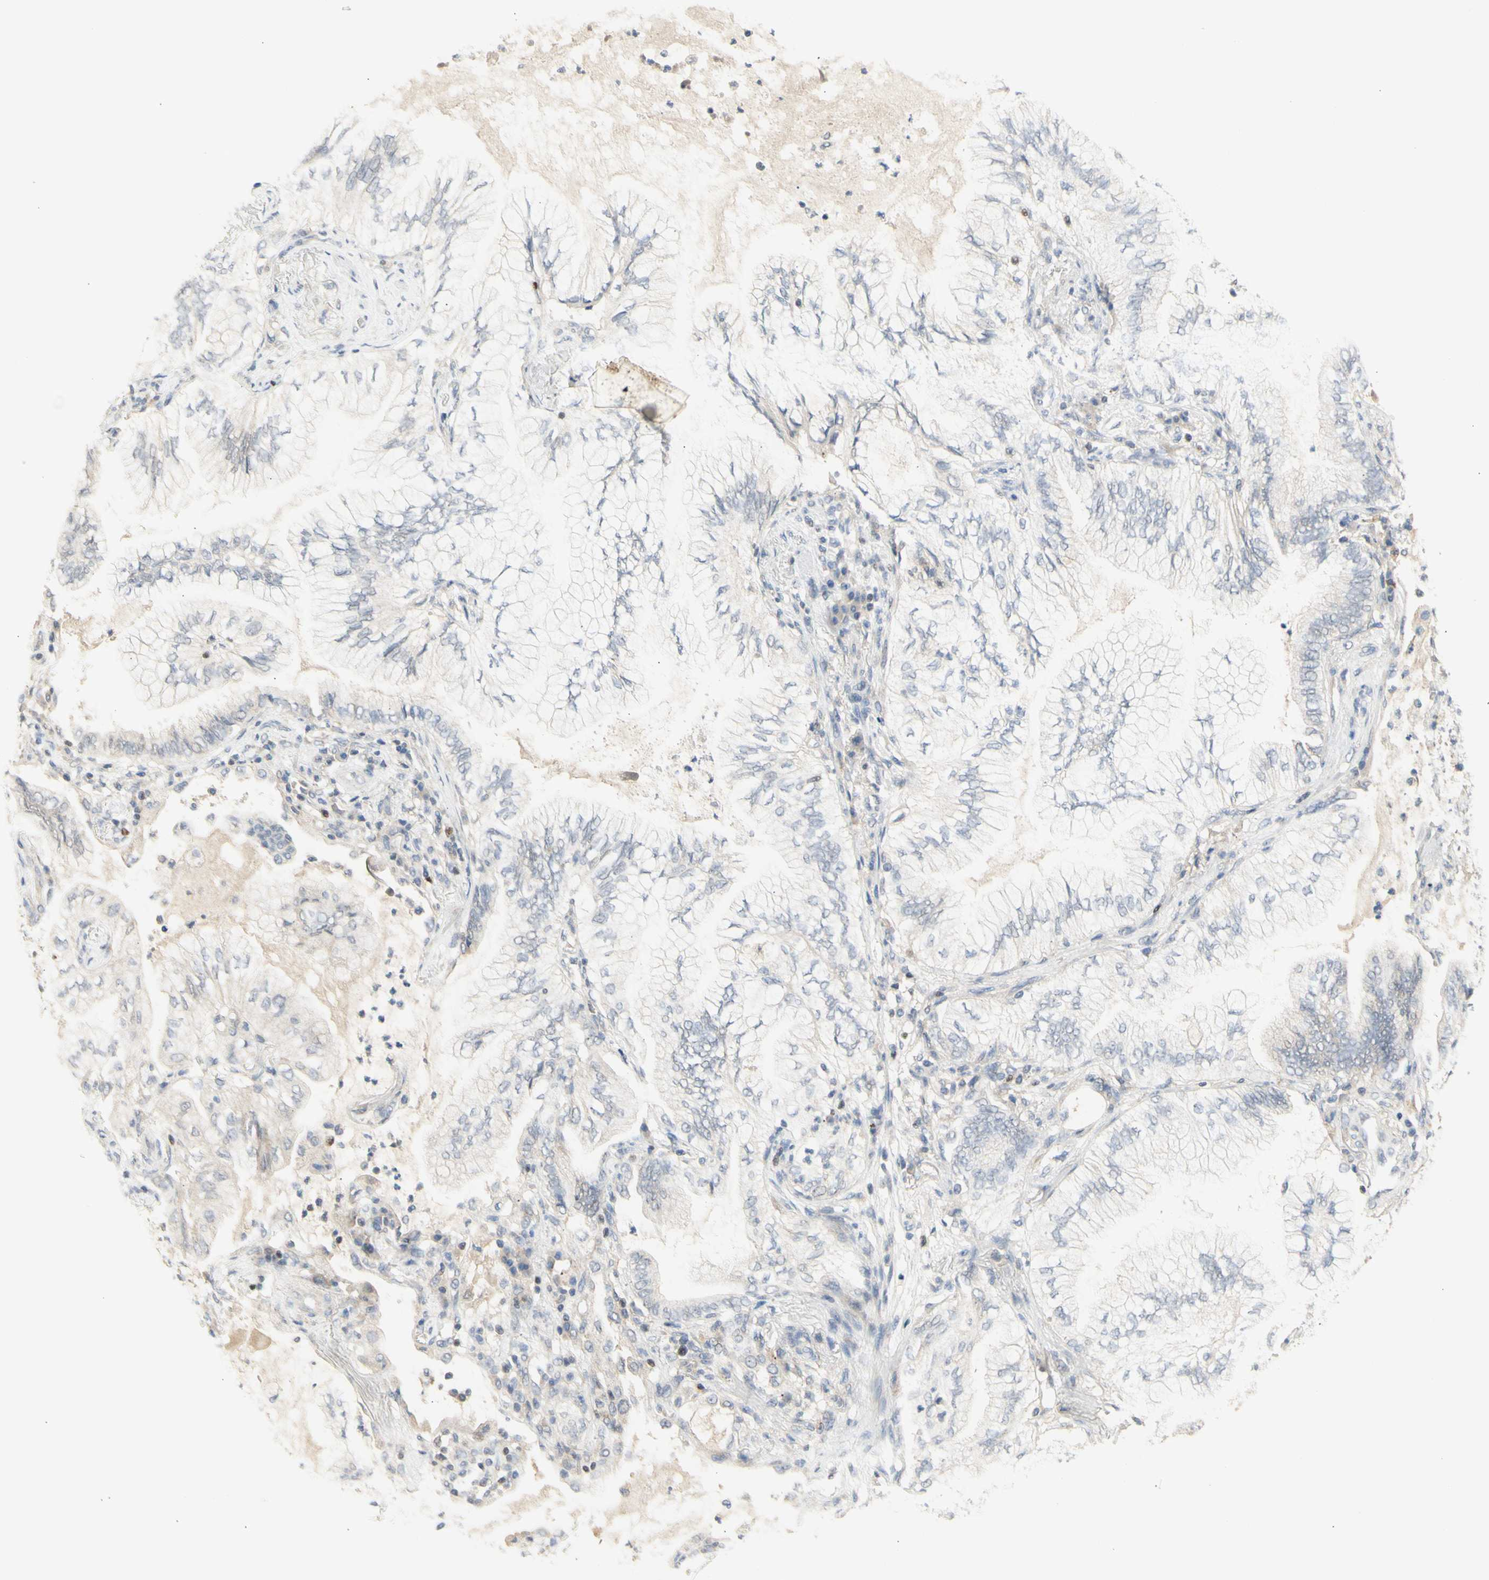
{"staining": {"intensity": "negative", "quantity": "none", "location": "none"}, "tissue": "lung cancer", "cell_type": "Tumor cells", "image_type": "cancer", "snomed": [{"axis": "morphology", "description": "Normal tissue, NOS"}, {"axis": "morphology", "description": "Adenocarcinoma, NOS"}, {"axis": "topography", "description": "Bronchus"}, {"axis": "topography", "description": "Lung"}], "caption": "Tumor cells are negative for protein expression in human lung cancer. (DAB immunohistochemistry (IHC), high magnification).", "gene": "NLRP1", "patient": {"sex": "female", "age": 70}}